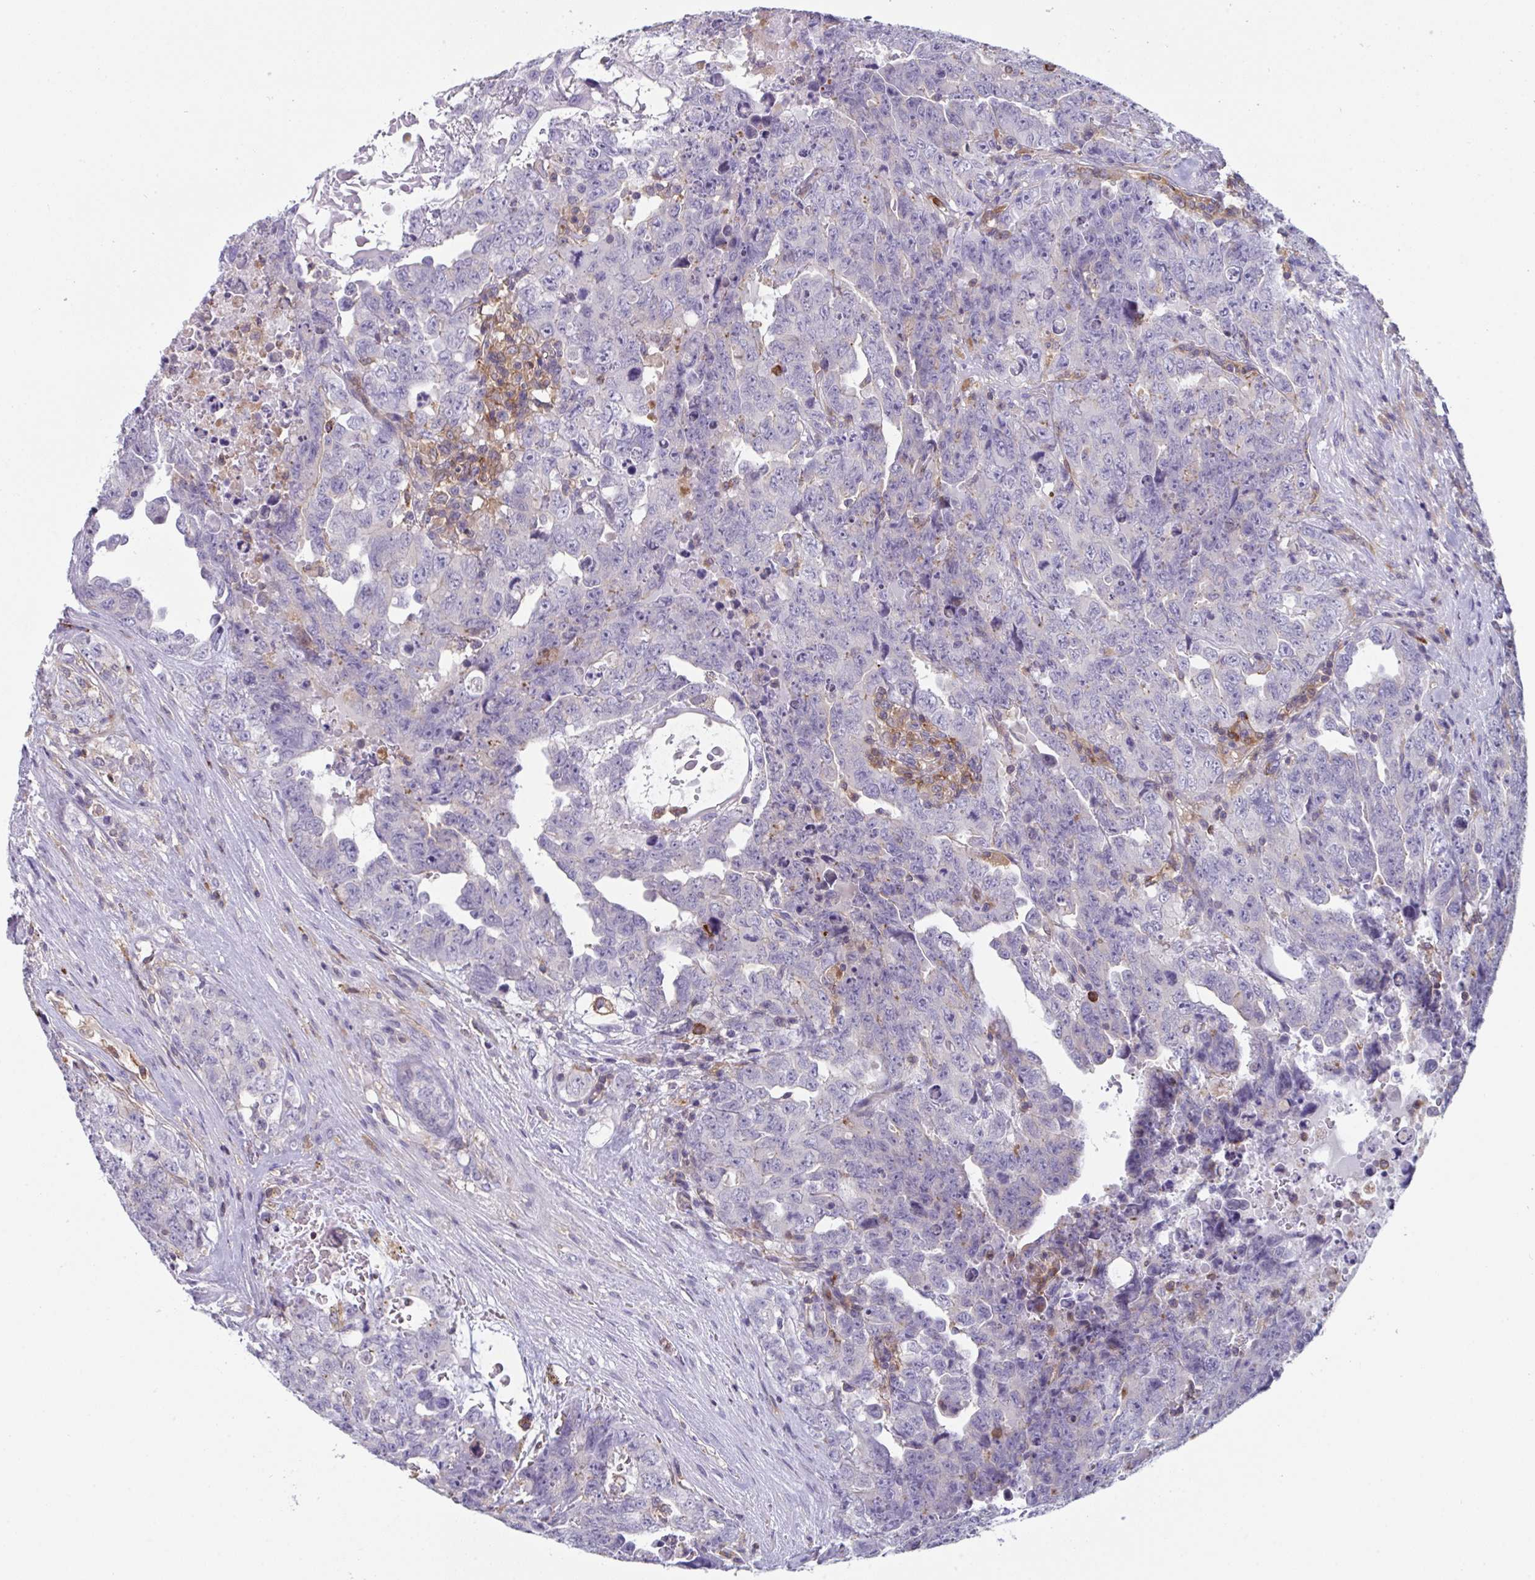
{"staining": {"intensity": "negative", "quantity": "none", "location": "none"}, "tissue": "testis cancer", "cell_type": "Tumor cells", "image_type": "cancer", "snomed": [{"axis": "morphology", "description": "Carcinoma, Embryonal, NOS"}, {"axis": "topography", "description": "Testis"}], "caption": "Immunohistochemical staining of human testis cancer shows no significant expression in tumor cells. (Stains: DAB (3,3'-diaminobenzidine) IHC with hematoxylin counter stain, Microscopy: brightfield microscopy at high magnification).", "gene": "DISP2", "patient": {"sex": "male", "age": 24}}